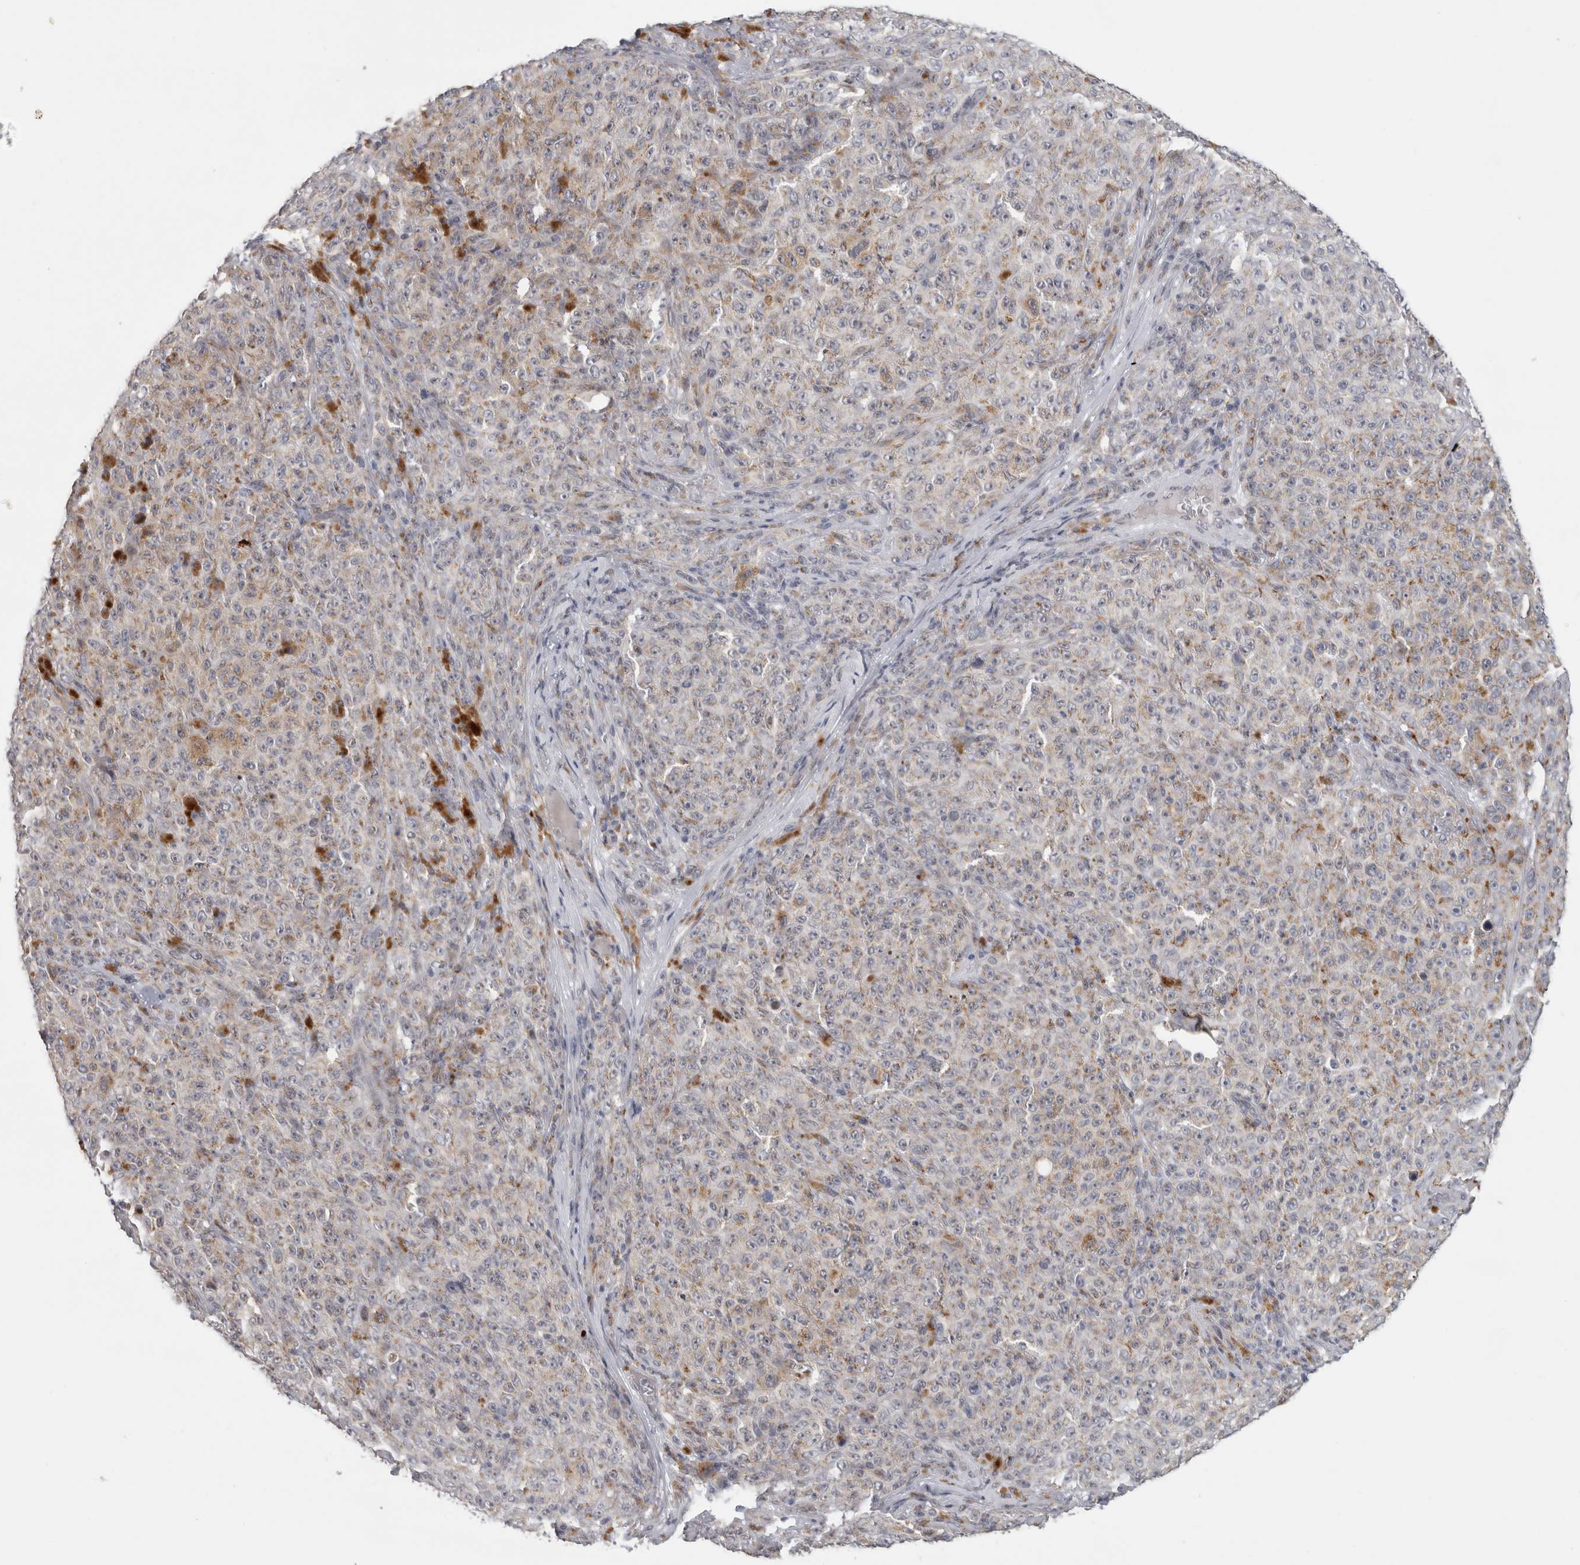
{"staining": {"intensity": "moderate", "quantity": ">75%", "location": "cytoplasmic/membranous"}, "tissue": "melanoma", "cell_type": "Tumor cells", "image_type": "cancer", "snomed": [{"axis": "morphology", "description": "Malignant melanoma, NOS"}, {"axis": "topography", "description": "Skin"}], "caption": "IHC staining of melanoma, which demonstrates medium levels of moderate cytoplasmic/membranous staining in approximately >75% of tumor cells indicating moderate cytoplasmic/membranous protein staining. The staining was performed using DAB (brown) for protein detection and nuclei were counterstained in hematoxylin (blue).", "gene": "MGAT1", "patient": {"sex": "female", "age": 82}}